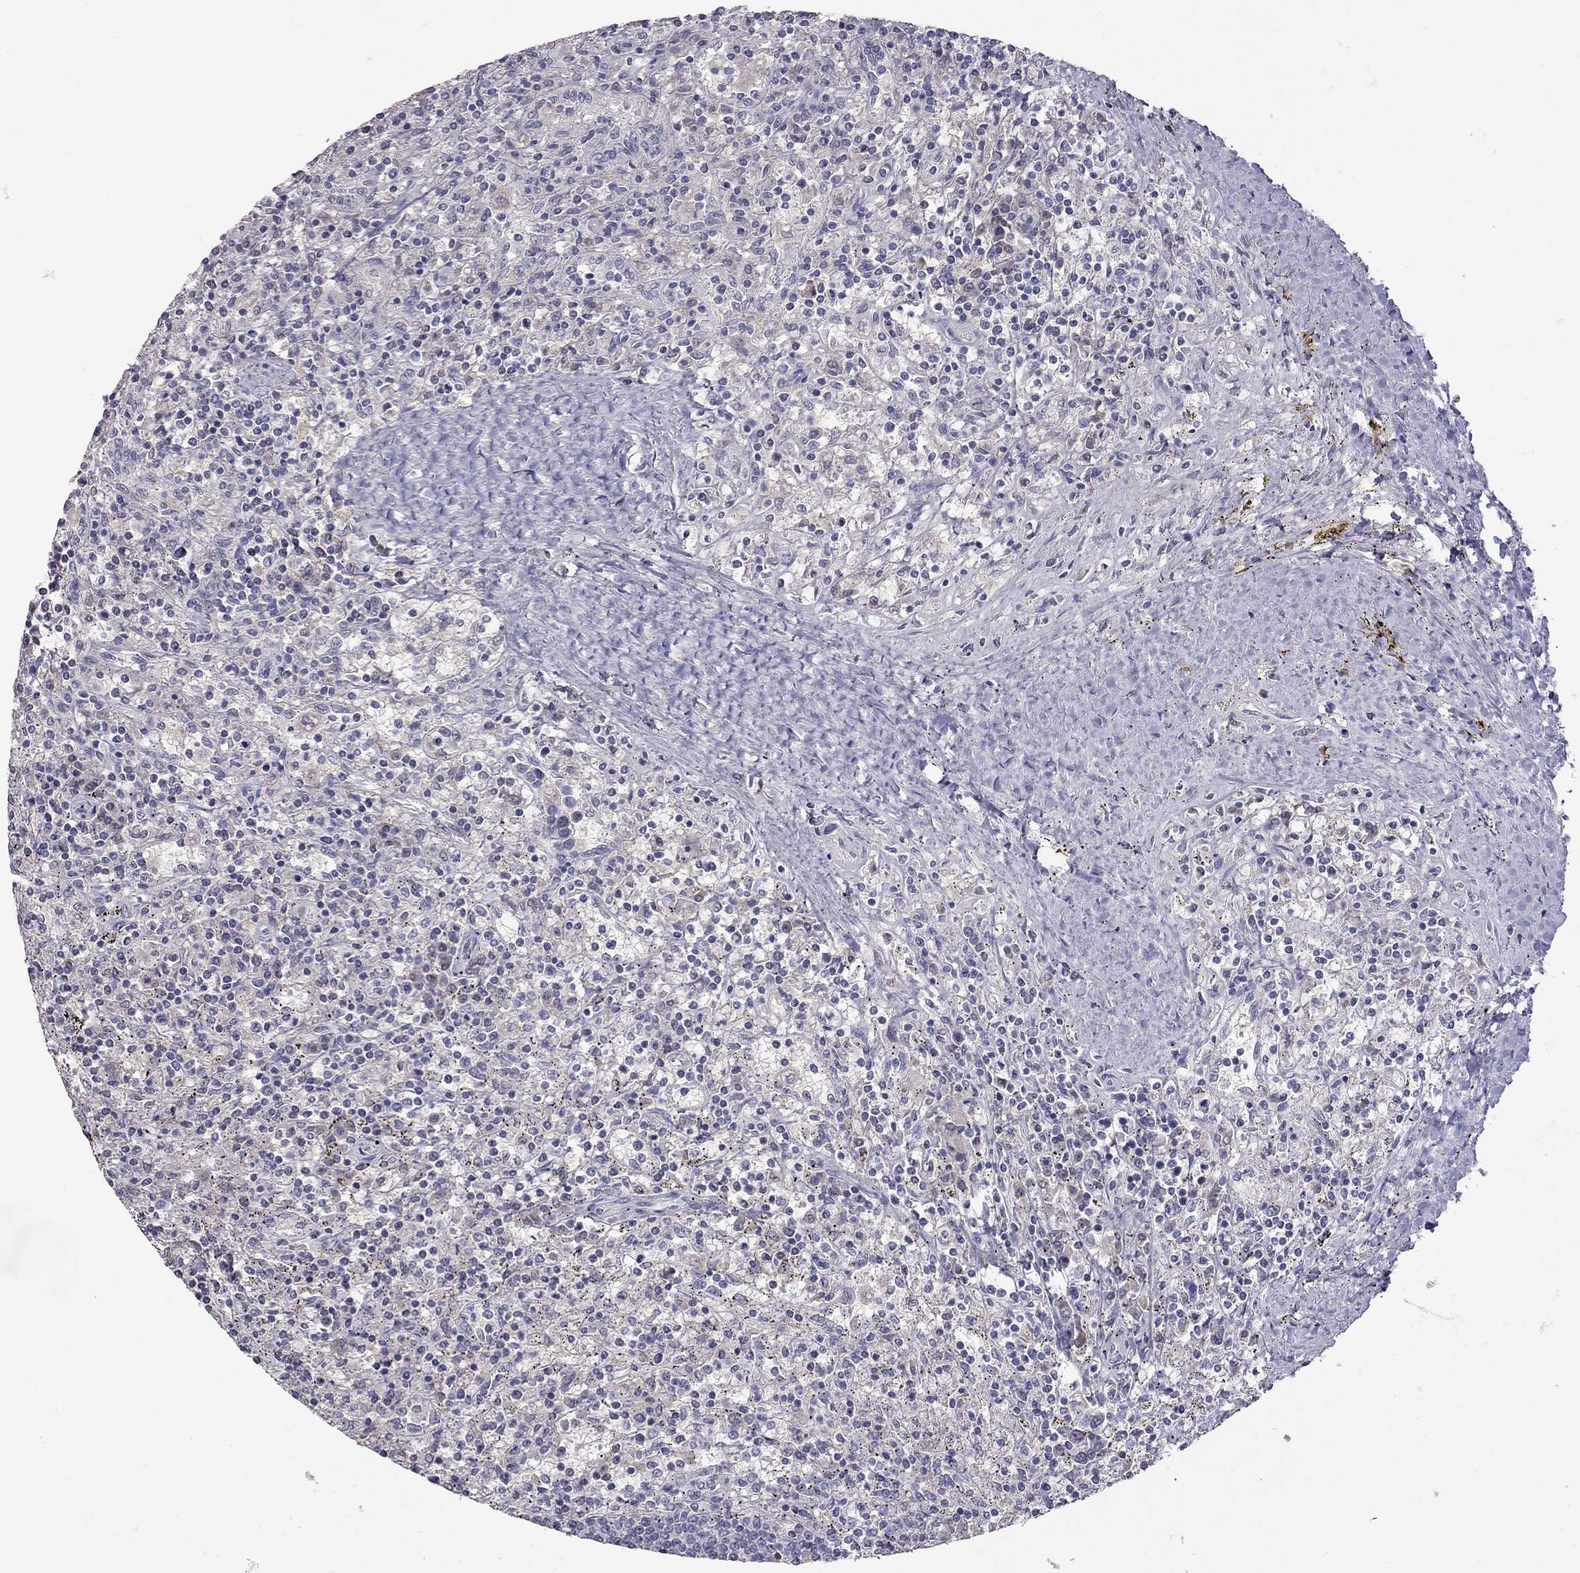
{"staining": {"intensity": "negative", "quantity": "none", "location": "none"}, "tissue": "lymphoma", "cell_type": "Tumor cells", "image_type": "cancer", "snomed": [{"axis": "morphology", "description": "Malignant lymphoma, non-Hodgkin's type, Low grade"}, {"axis": "topography", "description": "Spleen"}], "caption": "Protein analysis of lymphoma displays no significant positivity in tumor cells. (DAB immunohistochemistry (IHC), high magnification).", "gene": "MUC16", "patient": {"sex": "male", "age": 62}}